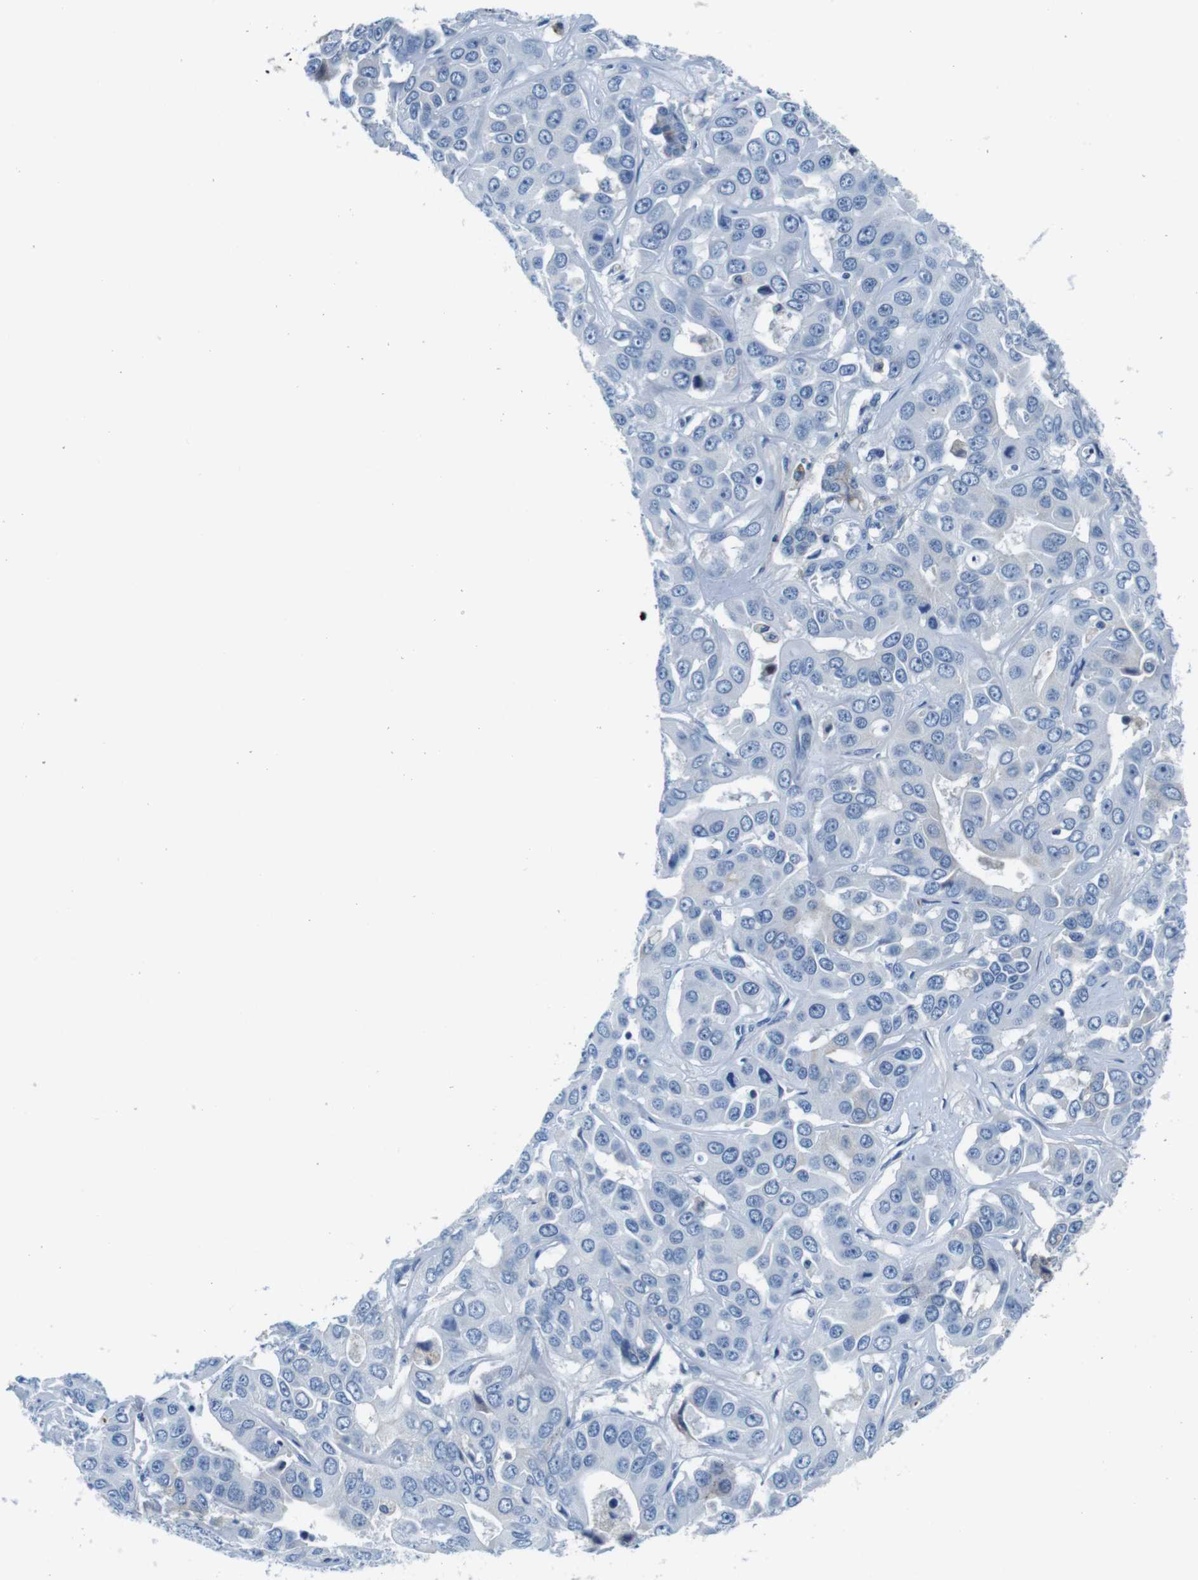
{"staining": {"intensity": "negative", "quantity": "none", "location": "none"}, "tissue": "liver cancer", "cell_type": "Tumor cells", "image_type": "cancer", "snomed": [{"axis": "morphology", "description": "Cholangiocarcinoma"}, {"axis": "topography", "description": "Liver"}], "caption": "The histopathology image displays no staining of tumor cells in liver cancer.", "gene": "IGKC", "patient": {"sex": "female", "age": 52}}